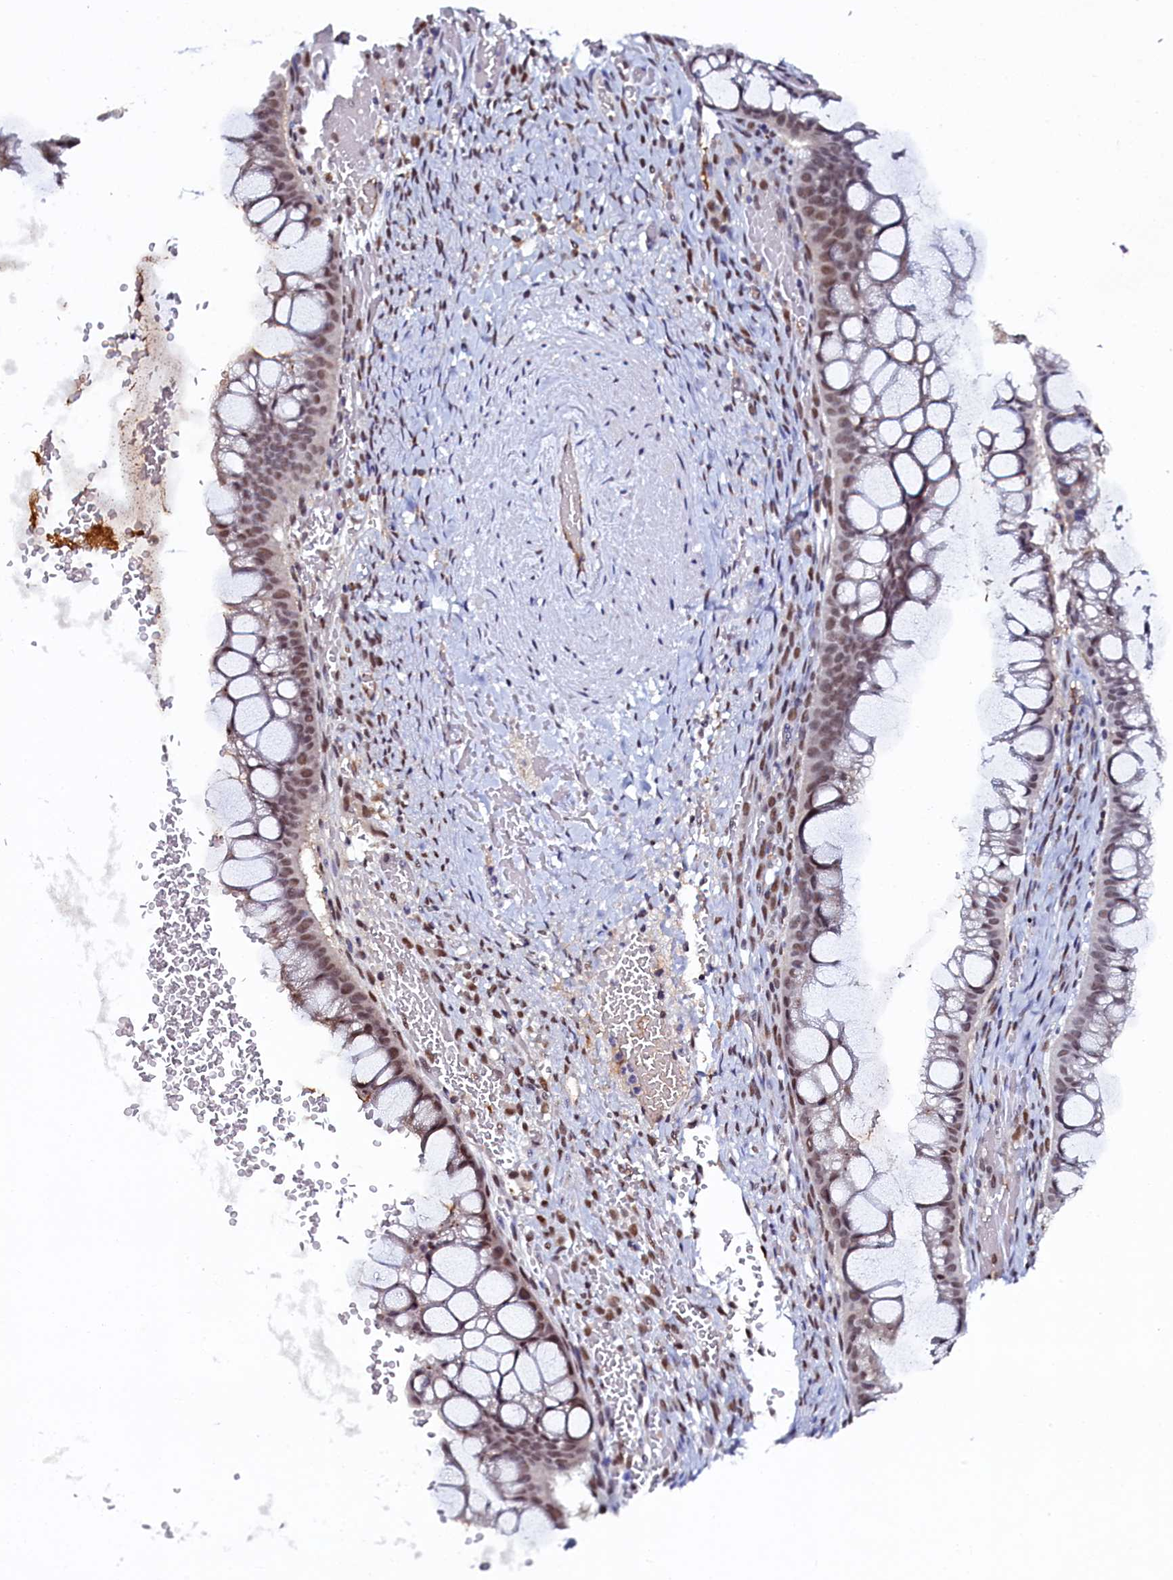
{"staining": {"intensity": "moderate", "quantity": ">75%", "location": "nuclear"}, "tissue": "ovarian cancer", "cell_type": "Tumor cells", "image_type": "cancer", "snomed": [{"axis": "morphology", "description": "Cystadenocarcinoma, mucinous, NOS"}, {"axis": "topography", "description": "Ovary"}], "caption": "Protein staining exhibits moderate nuclear staining in about >75% of tumor cells in ovarian cancer. (IHC, brightfield microscopy, high magnification).", "gene": "INTS14", "patient": {"sex": "female", "age": 73}}